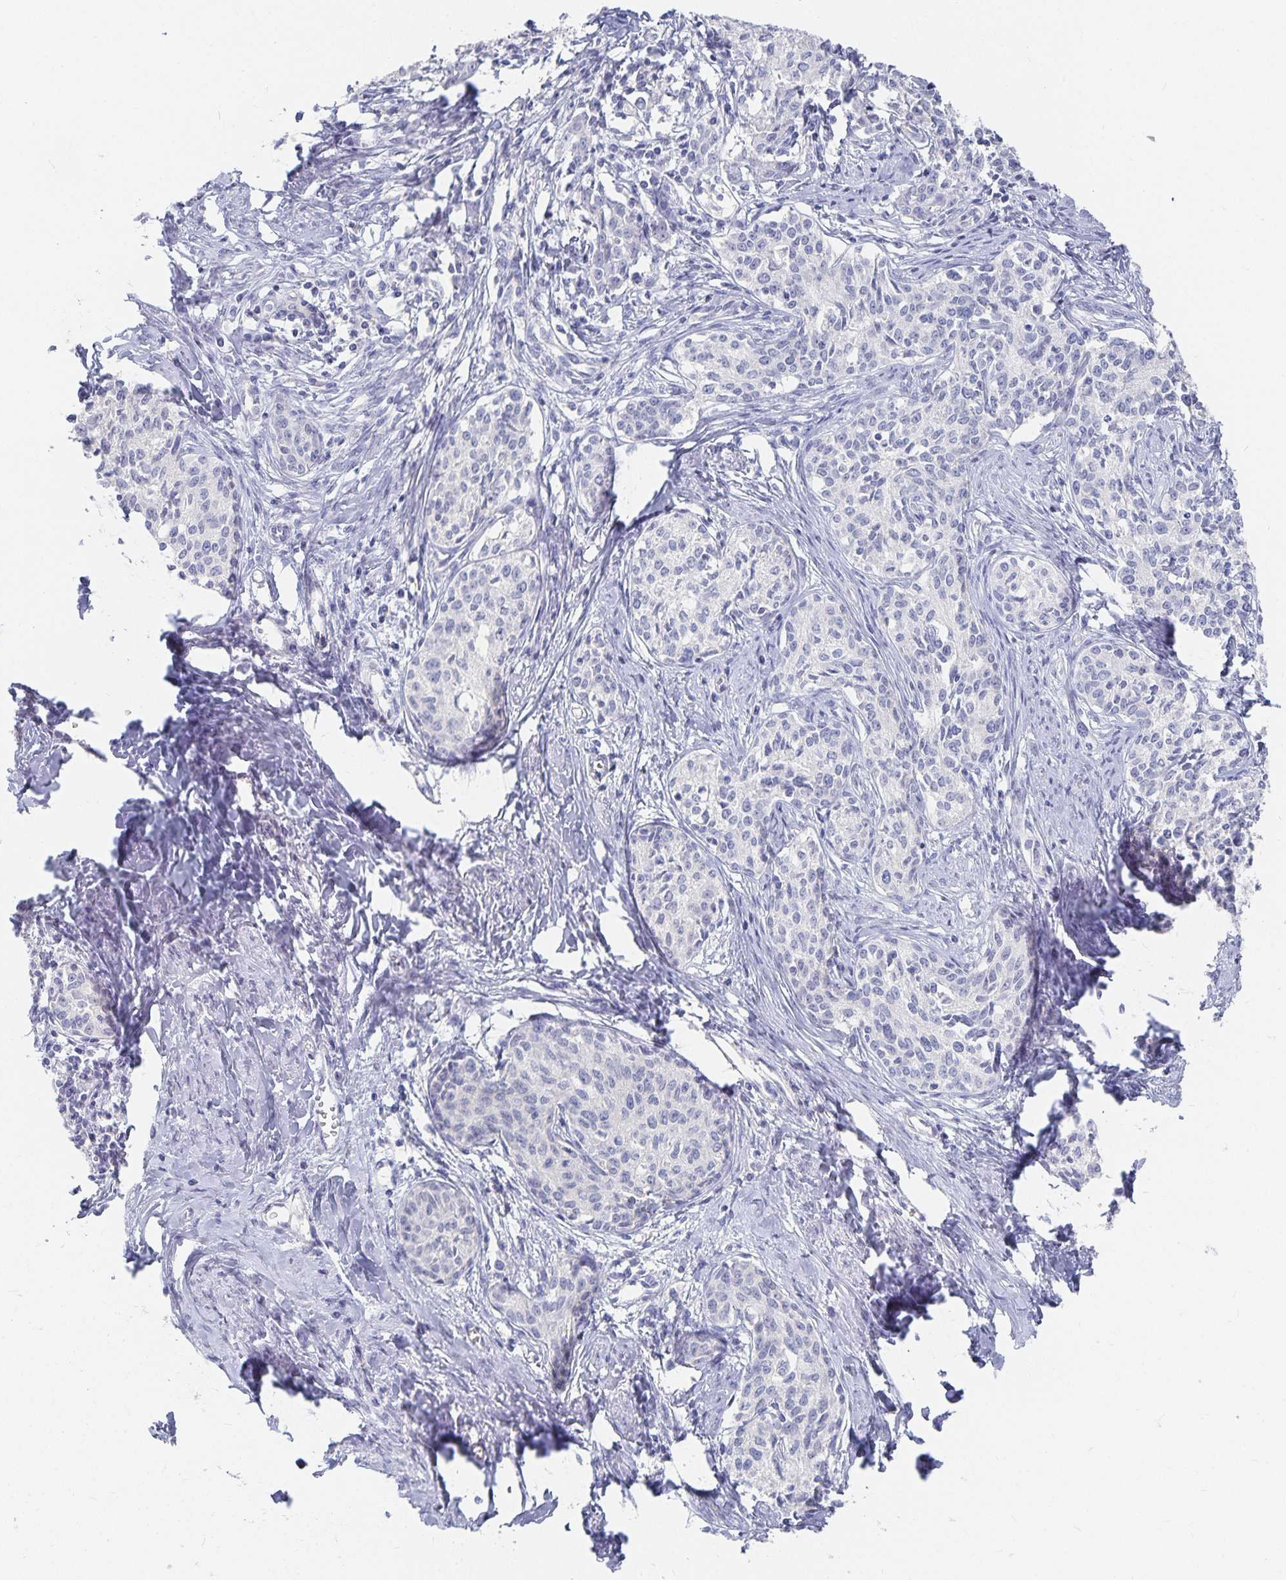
{"staining": {"intensity": "negative", "quantity": "none", "location": "none"}, "tissue": "cervical cancer", "cell_type": "Tumor cells", "image_type": "cancer", "snomed": [{"axis": "morphology", "description": "Squamous cell carcinoma, NOS"}, {"axis": "morphology", "description": "Adenocarcinoma, NOS"}, {"axis": "topography", "description": "Cervix"}], "caption": "IHC photomicrograph of adenocarcinoma (cervical) stained for a protein (brown), which demonstrates no positivity in tumor cells.", "gene": "DNAH9", "patient": {"sex": "female", "age": 52}}